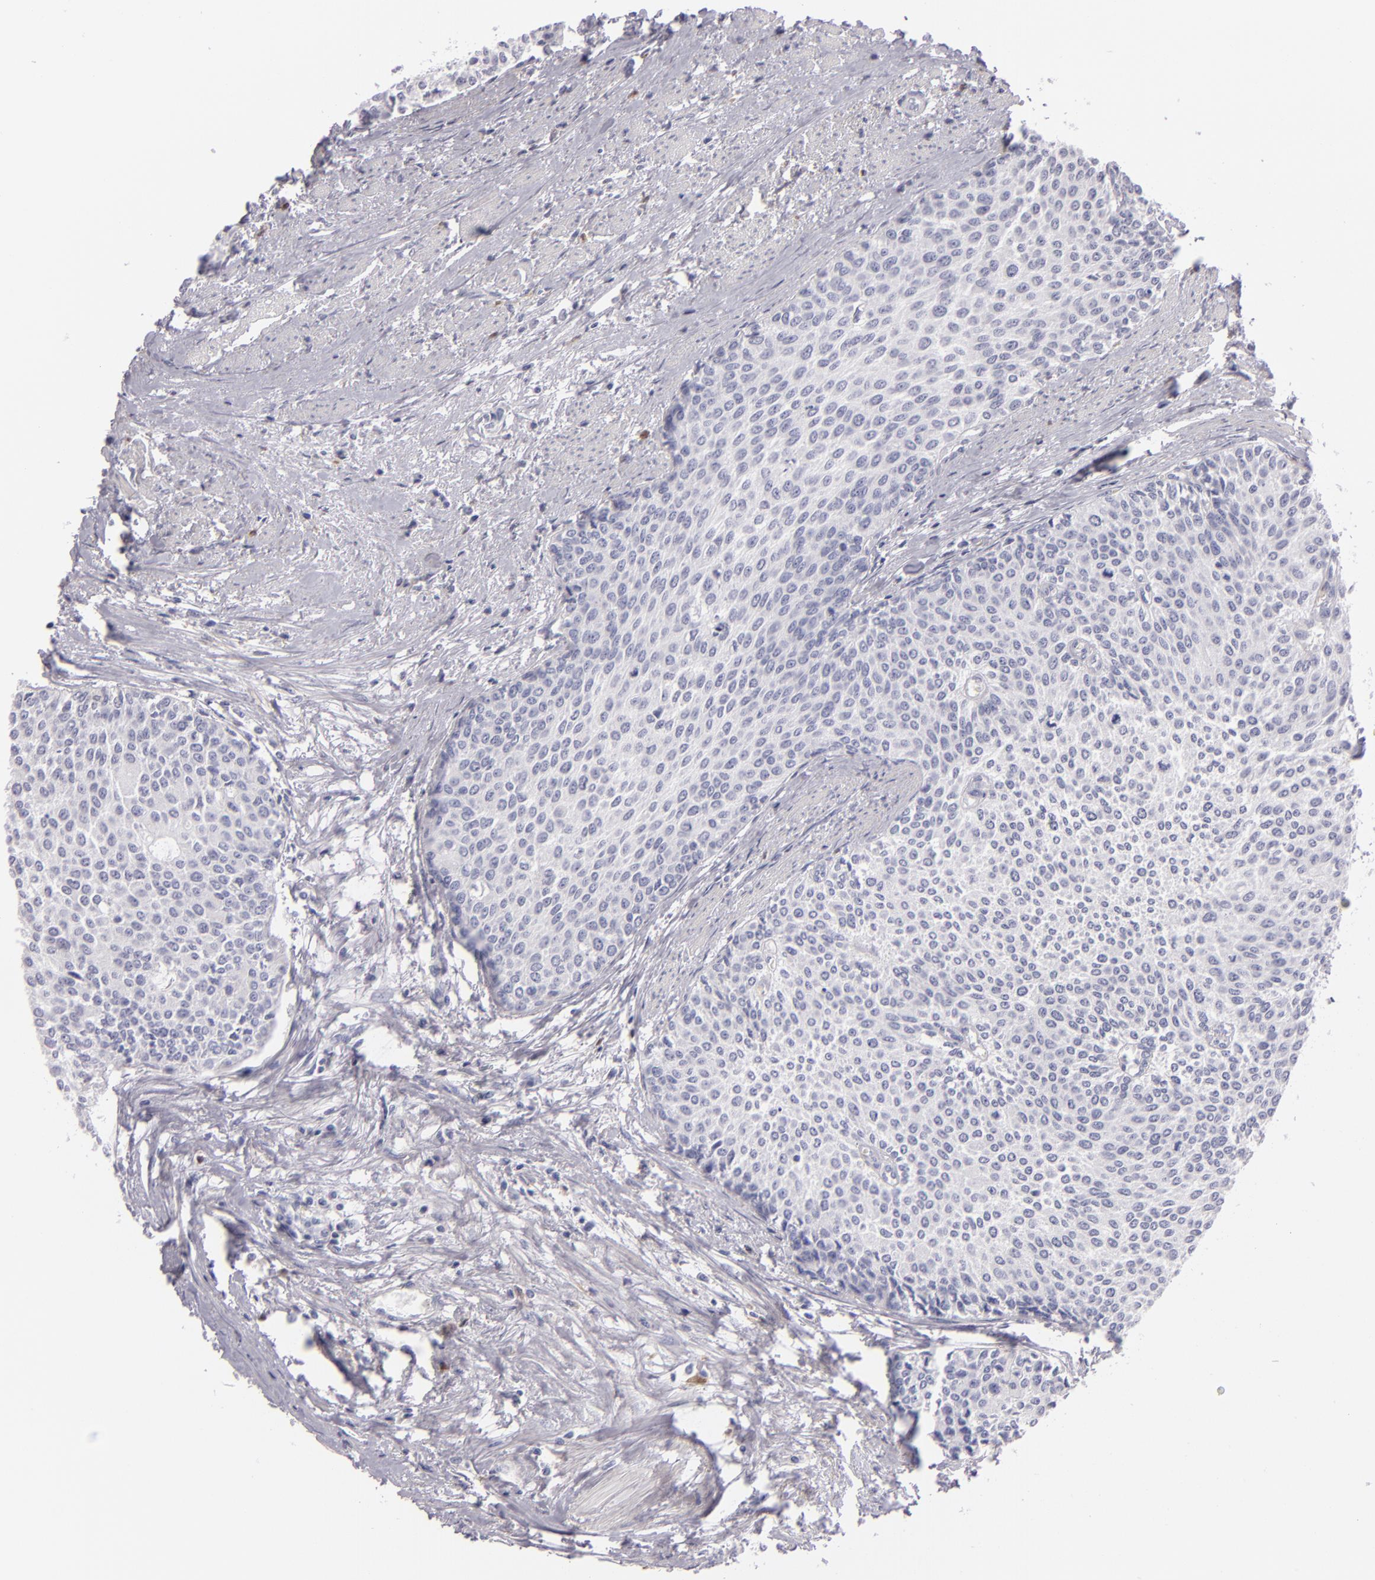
{"staining": {"intensity": "negative", "quantity": "none", "location": "none"}, "tissue": "urothelial cancer", "cell_type": "Tumor cells", "image_type": "cancer", "snomed": [{"axis": "morphology", "description": "Urothelial carcinoma, Low grade"}, {"axis": "topography", "description": "Urinary bladder"}], "caption": "This is an IHC photomicrograph of human urothelial carcinoma (low-grade). There is no positivity in tumor cells.", "gene": "F13A1", "patient": {"sex": "female", "age": 73}}